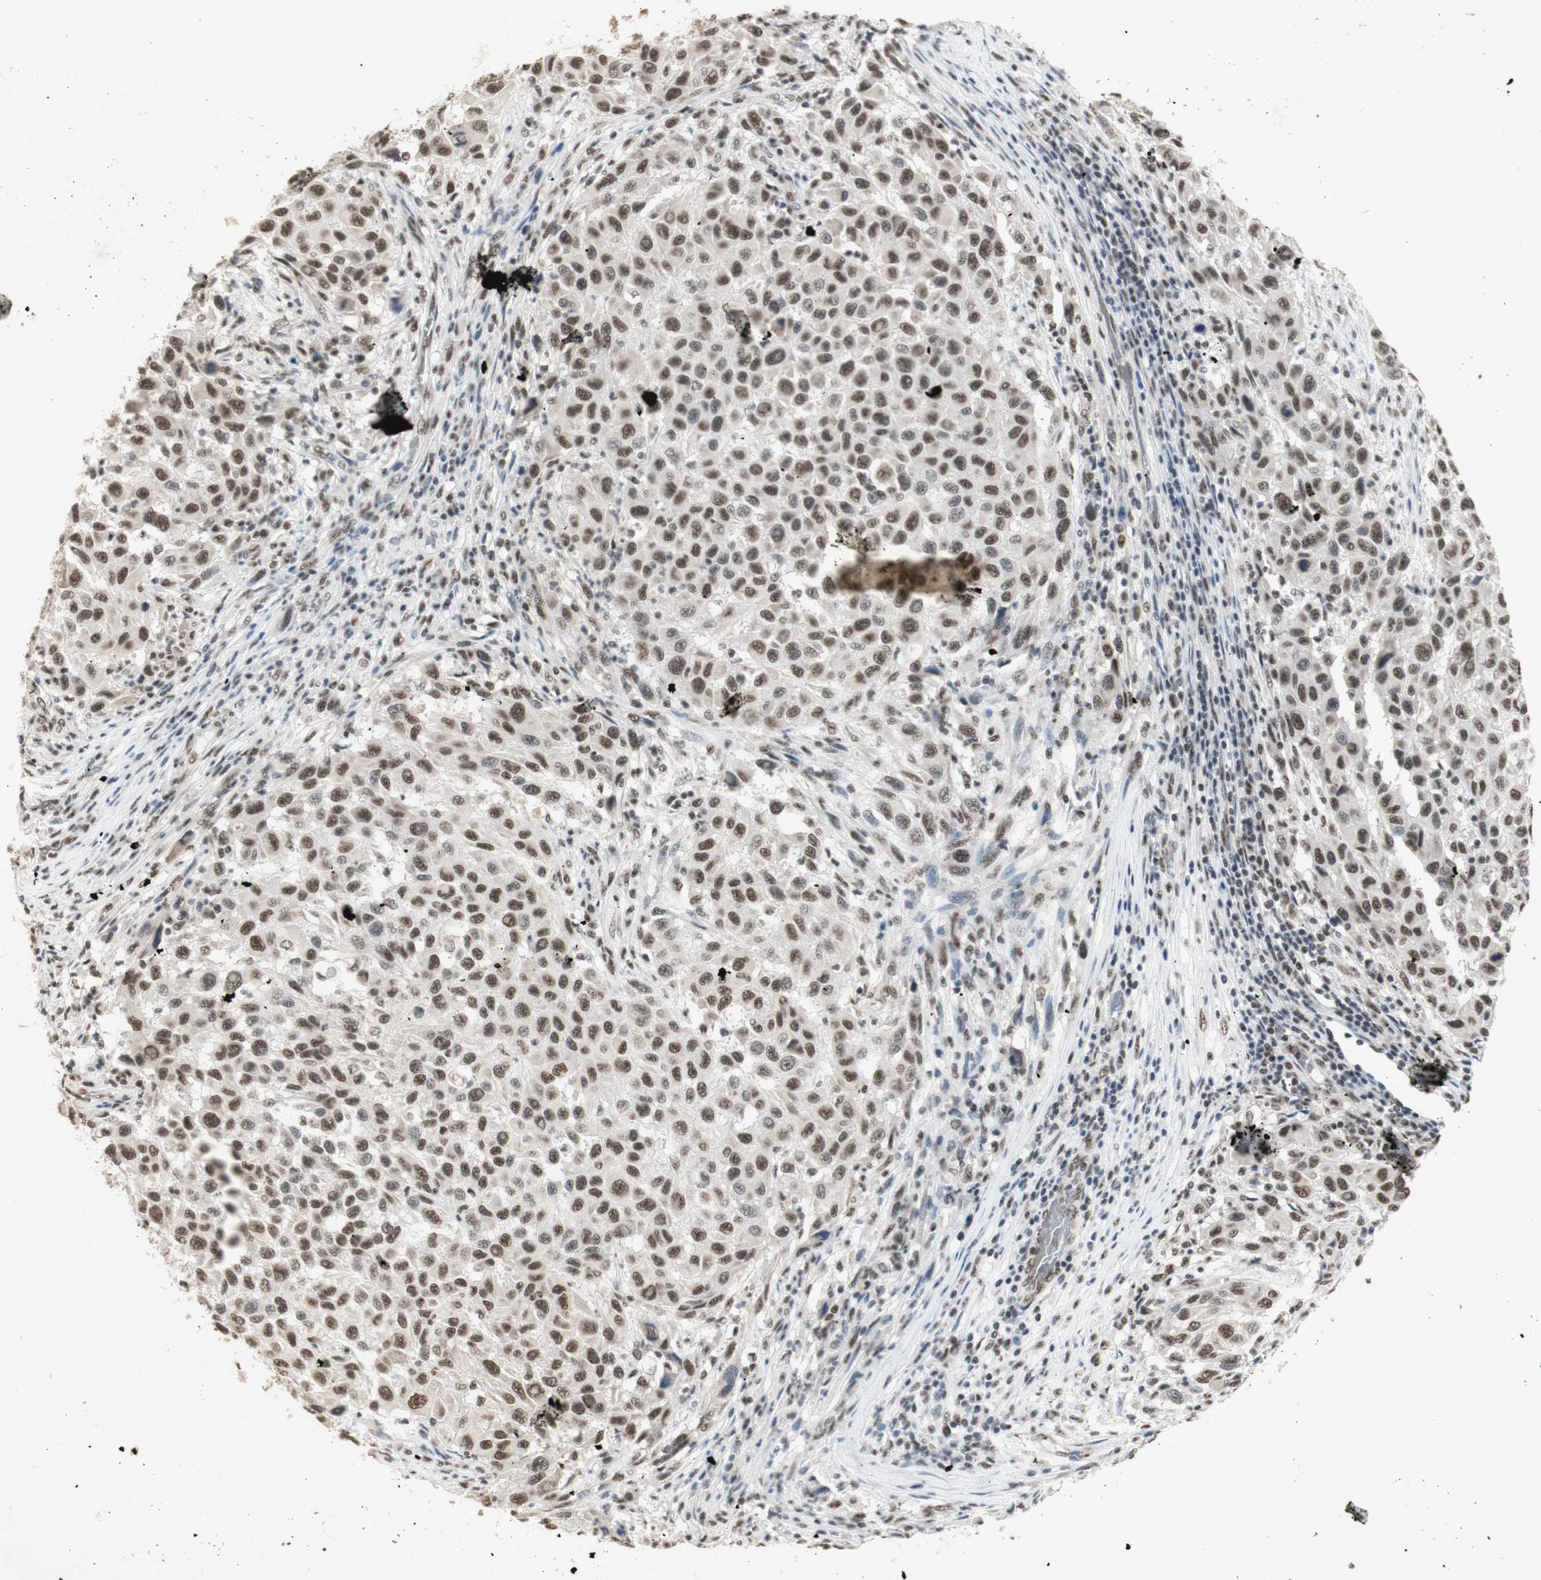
{"staining": {"intensity": "moderate", "quantity": ">75%", "location": "nuclear"}, "tissue": "melanoma", "cell_type": "Tumor cells", "image_type": "cancer", "snomed": [{"axis": "morphology", "description": "Malignant melanoma, Metastatic site"}, {"axis": "topography", "description": "Lymph node"}], "caption": "Immunohistochemistry of malignant melanoma (metastatic site) displays medium levels of moderate nuclear expression in about >75% of tumor cells. (Brightfield microscopy of DAB IHC at high magnification).", "gene": "SNRPB", "patient": {"sex": "male", "age": 61}}